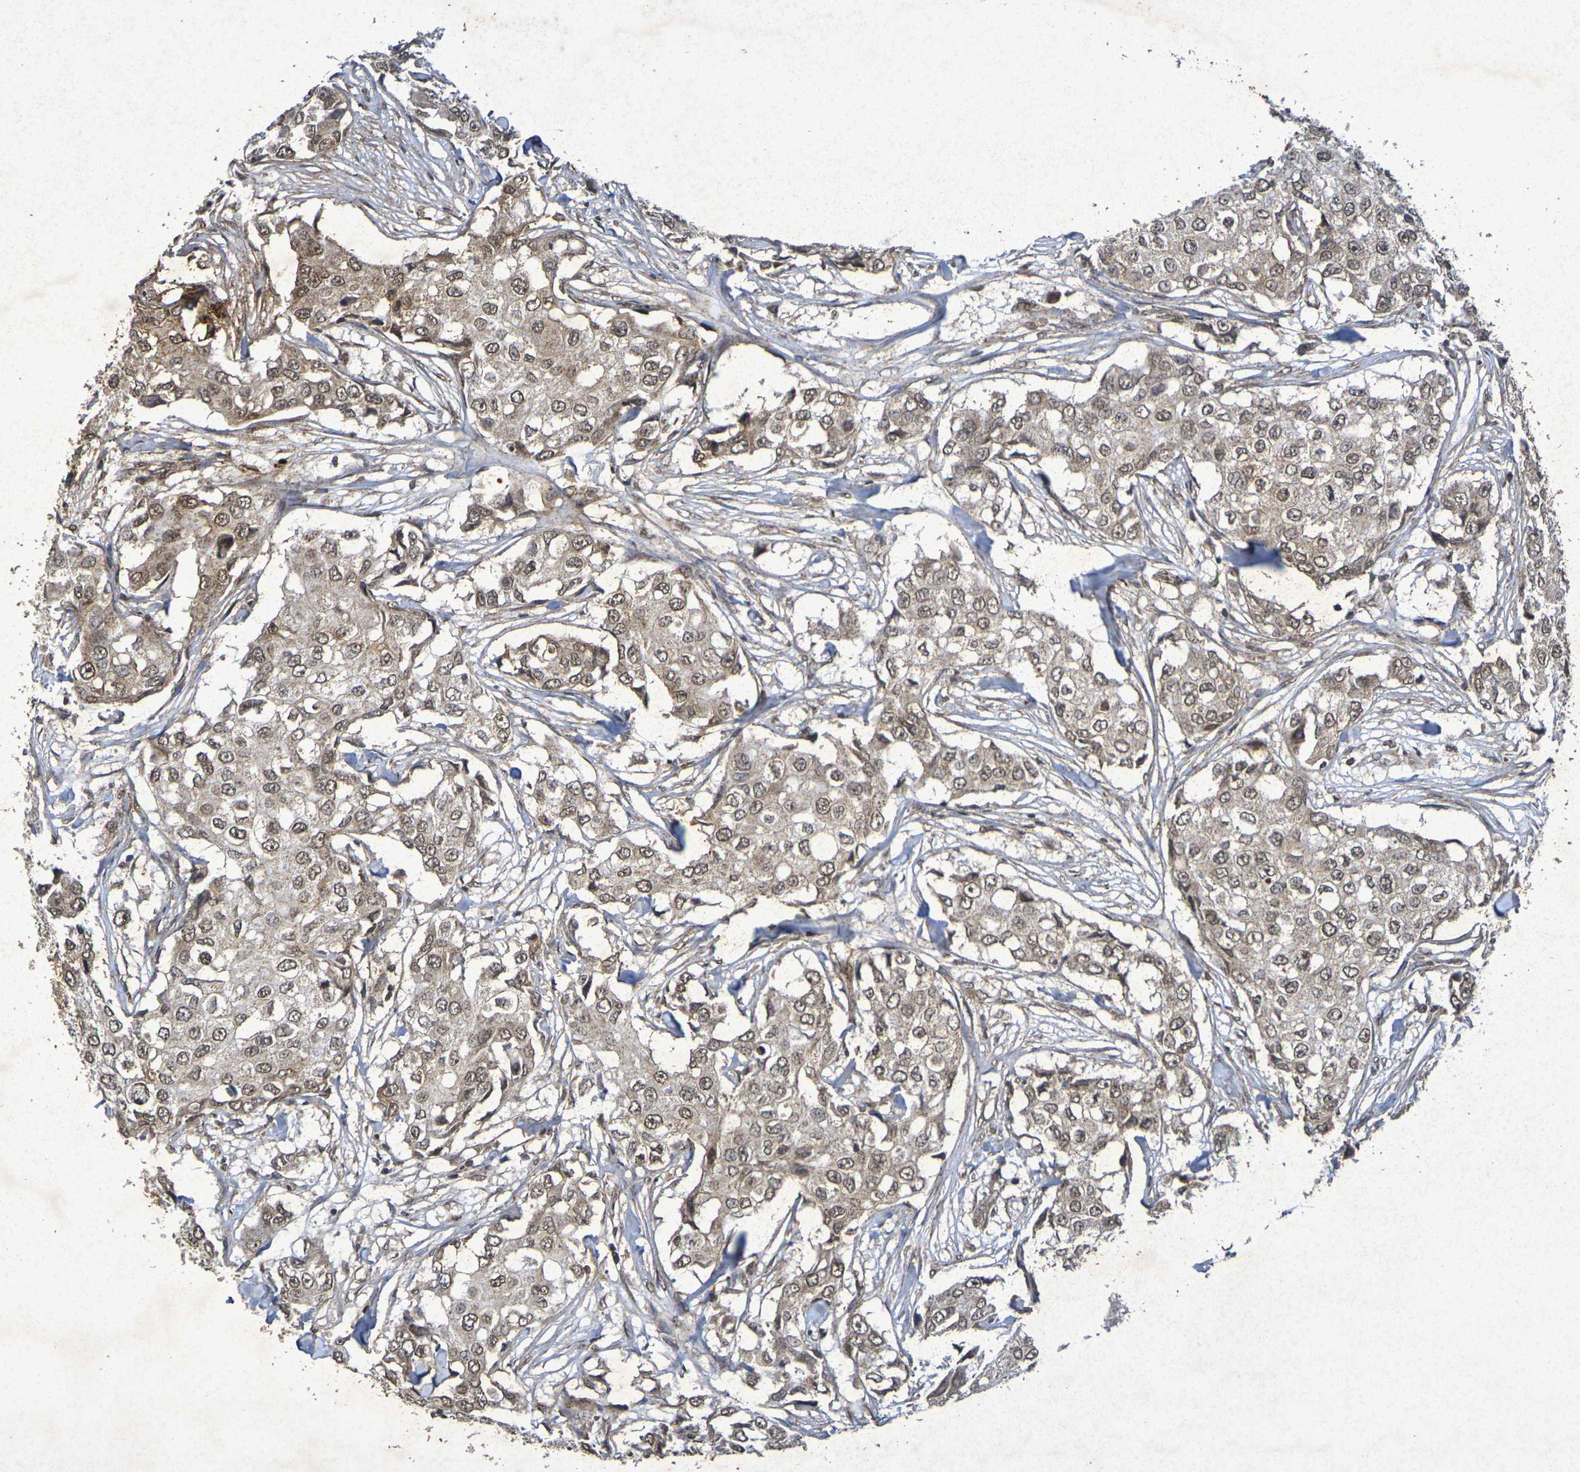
{"staining": {"intensity": "moderate", "quantity": ">75%", "location": "cytoplasmic/membranous,nuclear"}, "tissue": "breast cancer", "cell_type": "Tumor cells", "image_type": "cancer", "snomed": [{"axis": "morphology", "description": "Duct carcinoma"}, {"axis": "topography", "description": "Breast"}], "caption": "Breast cancer was stained to show a protein in brown. There is medium levels of moderate cytoplasmic/membranous and nuclear expression in approximately >75% of tumor cells.", "gene": "GUCY1A2", "patient": {"sex": "female", "age": 27}}